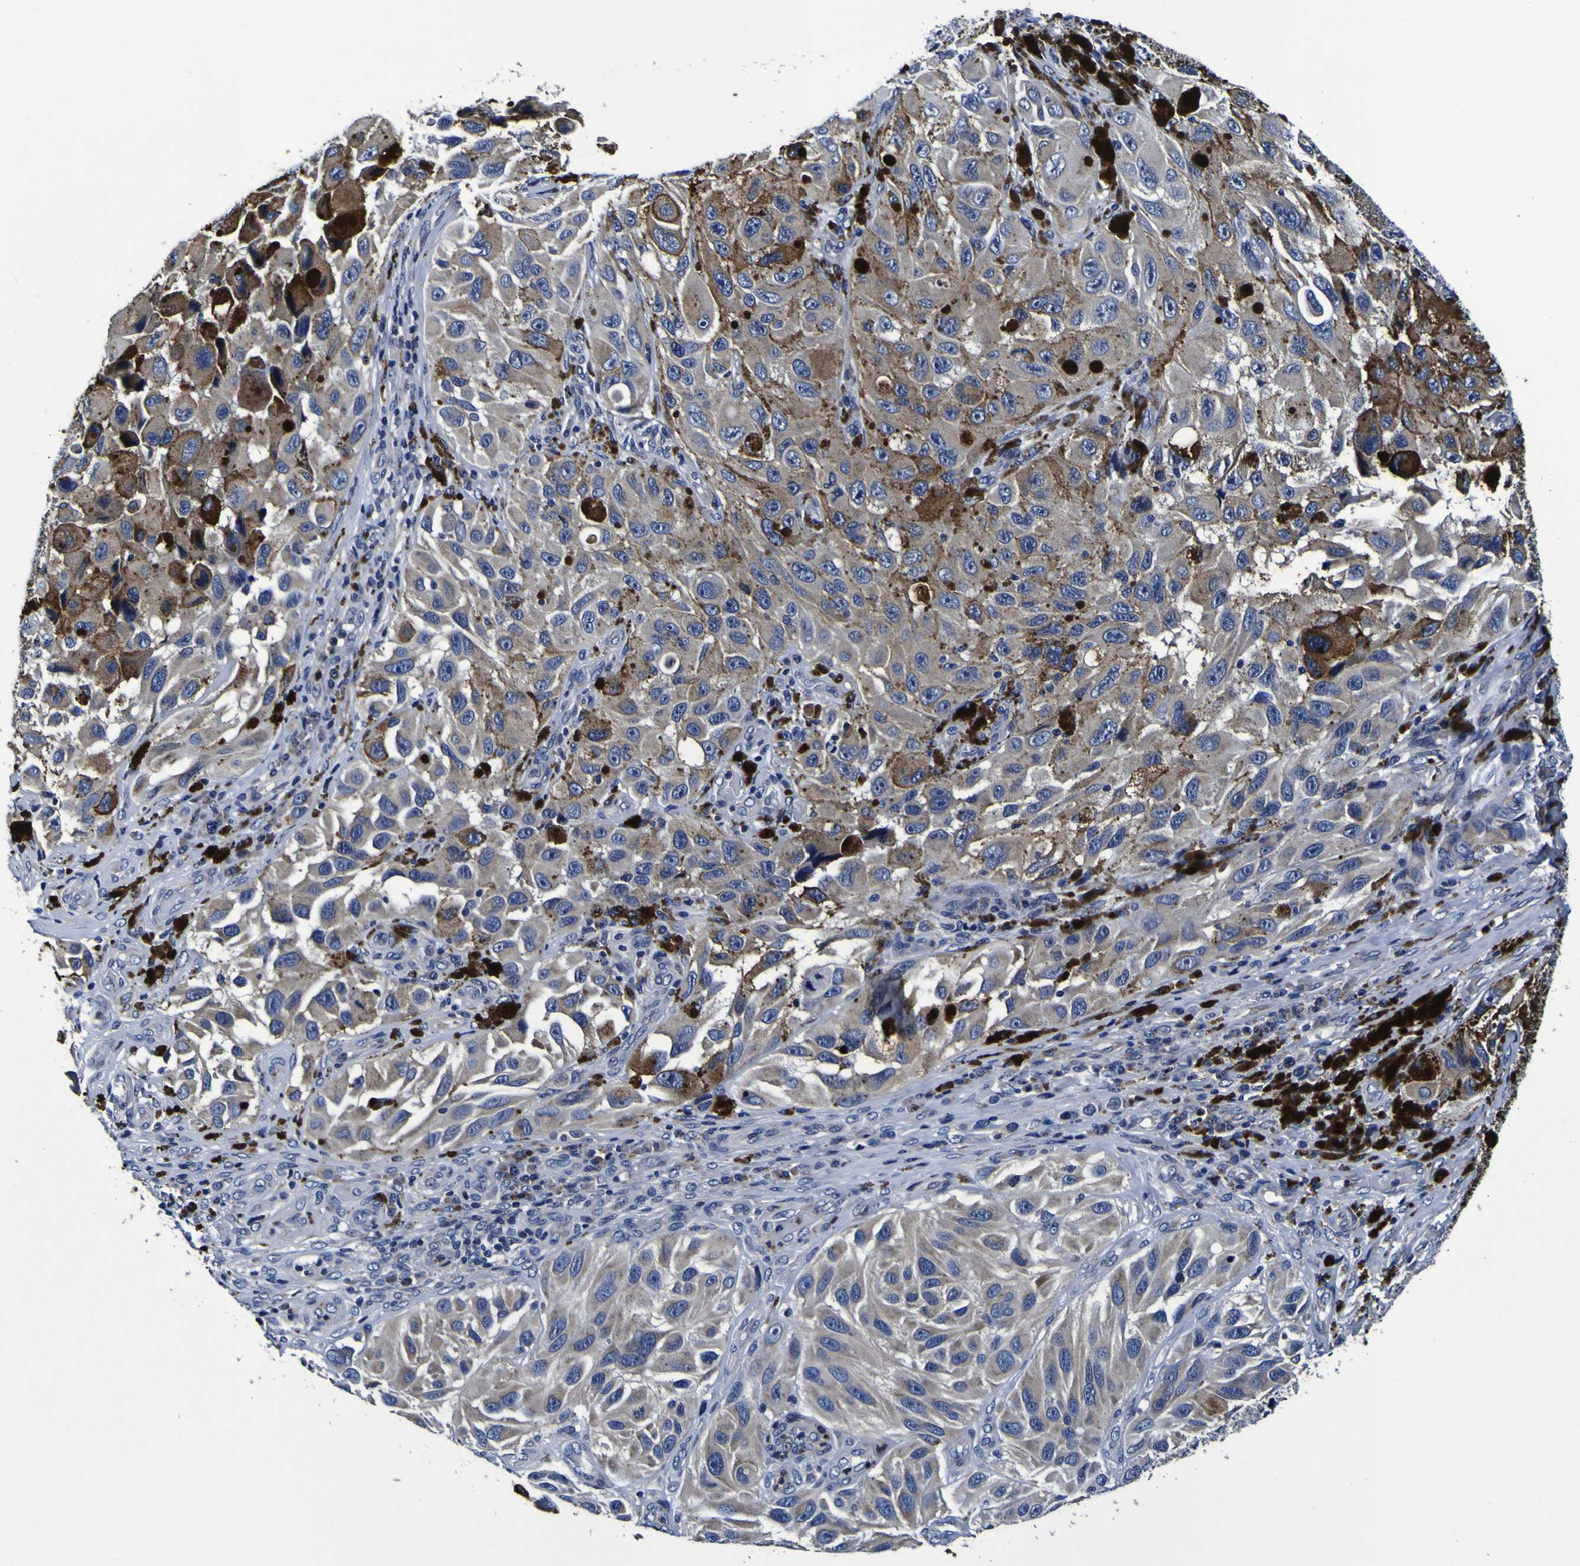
{"staining": {"intensity": "moderate", "quantity": "25%-75%", "location": "cytoplasmic/membranous"}, "tissue": "melanoma", "cell_type": "Tumor cells", "image_type": "cancer", "snomed": [{"axis": "morphology", "description": "Malignant melanoma, NOS"}, {"axis": "topography", "description": "Skin"}], "caption": "Malignant melanoma stained for a protein exhibits moderate cytoplasmic/membranous positivity in tumor cells.", "gene": "PANK4", "patient": {"sex": "female", "age": 73}}